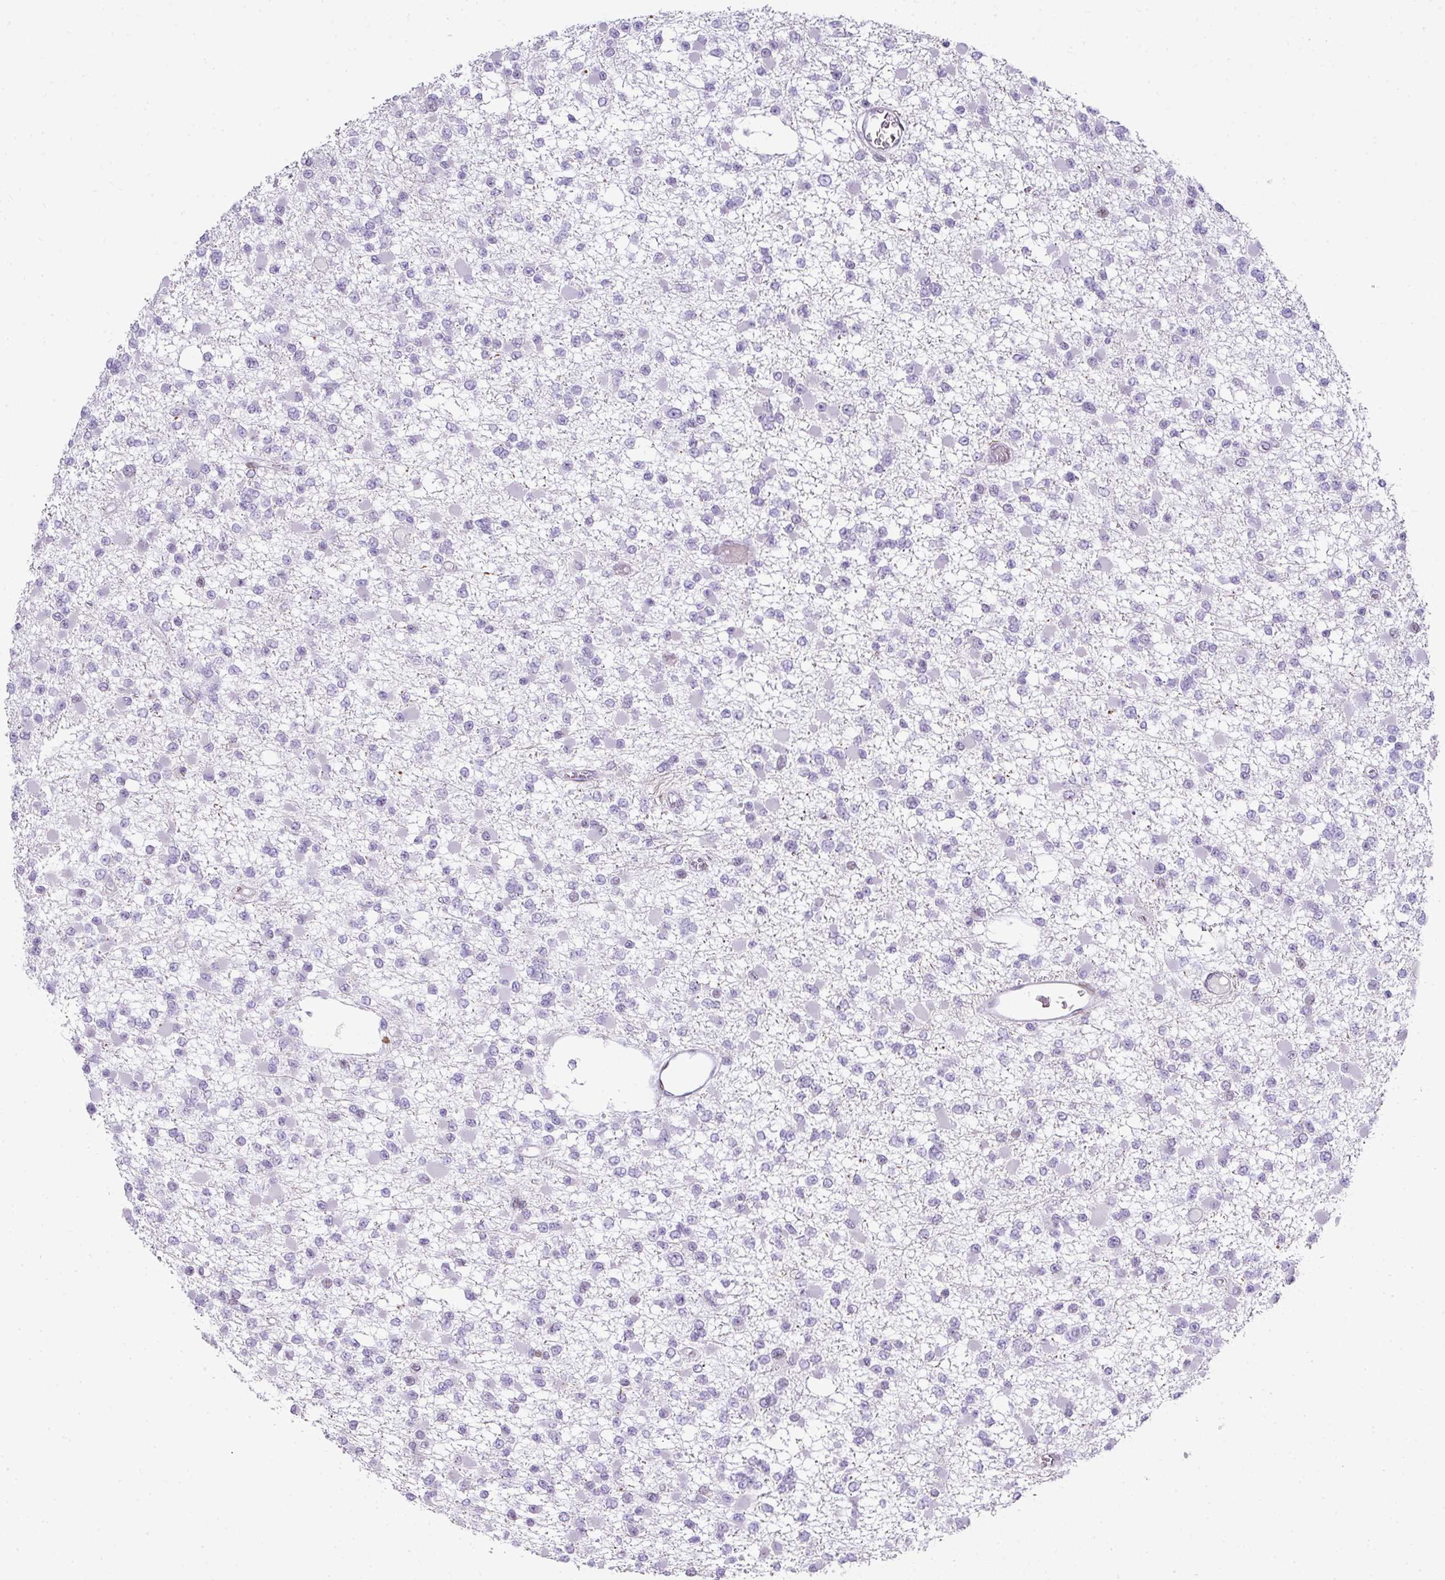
{"staining": {"intensity": "negative", "quantity": "none", "location": "none"}, "tissue": "glioma", "cell_type": "Tumor cells", "image_type": "cancer", "snomed": [{"axis": "morphology", "description": "Glioma, malignant, Low grade"}, {"axis": "topography", "description": "Brain"}], "caption": "An IHC micrograph of malignant glioma (low-grade) is shown. There is no staining in tumor cells of malignant glioma (low-grade). (DAB immunohistochemistry (IHC) visualized using brightfield microscopy, high magnification).", "gene": "PLK1", "patient": {"sex": "female", "age": 22}}